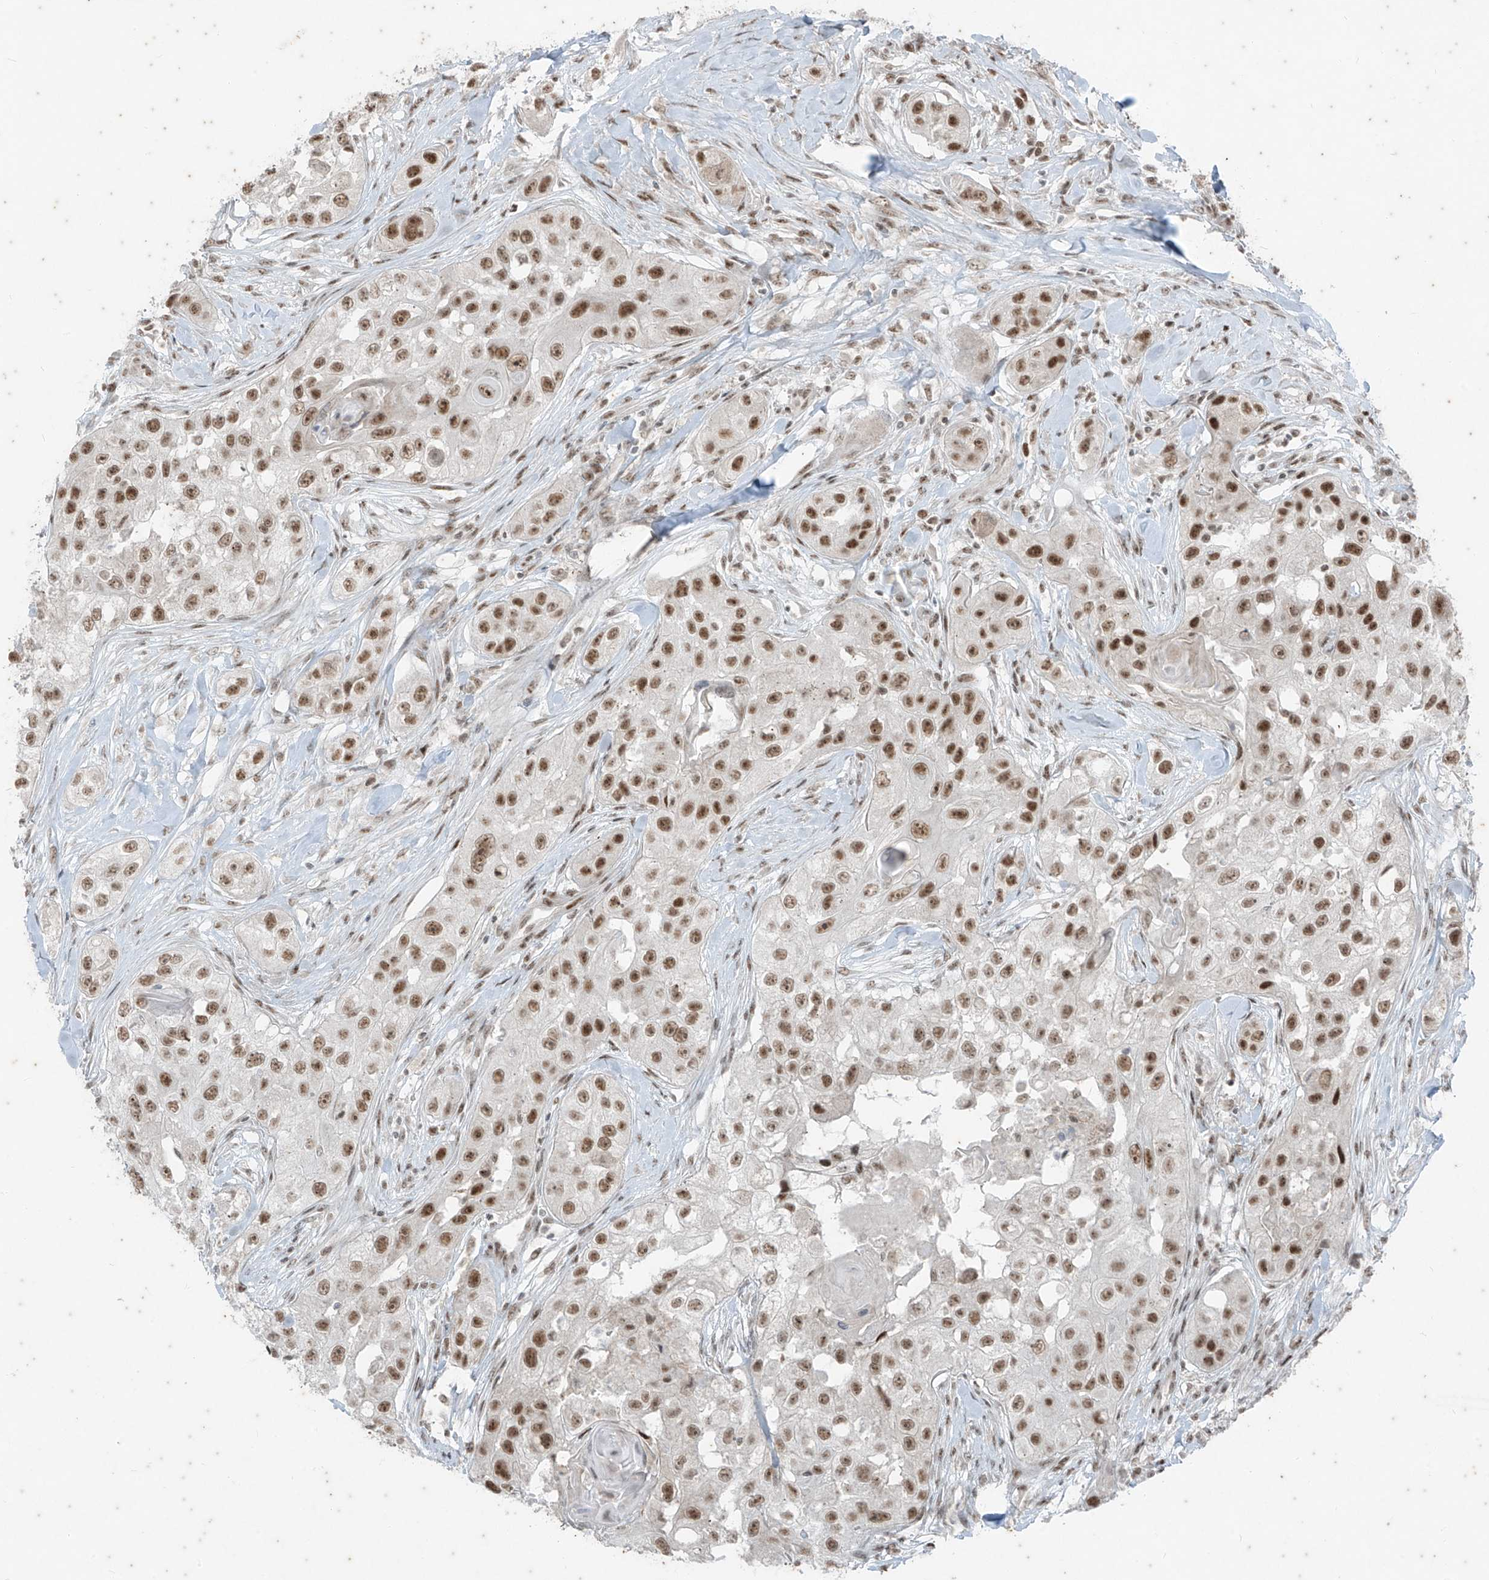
{"staining": {"intensity": "moderate", "quantity": ">75%", "location": "nuclear"}, "tissue": "head and neck cancer", "cell_type": "Tumor cells", "image_type": "cancer", "snomed": [{"axis": "morphology", "description": "Normal tissue, NOS"}, {"axis": "morphology", "description": "Squamous cell carcinoma, NOS"}, {"axis": "topography", "description": "Skeletal muscle"}, {"axis": "topography", "description": "Head-Neck"}], "caption": "Squamous cell carcinoma (head and neck) was stained to show a protein in brown. There is medium levels of moderate nuclear positivity in approximately >75% of tumor cells.", "gene": "ZNF354B", "patient": {"sex": "male", "age": 51}}